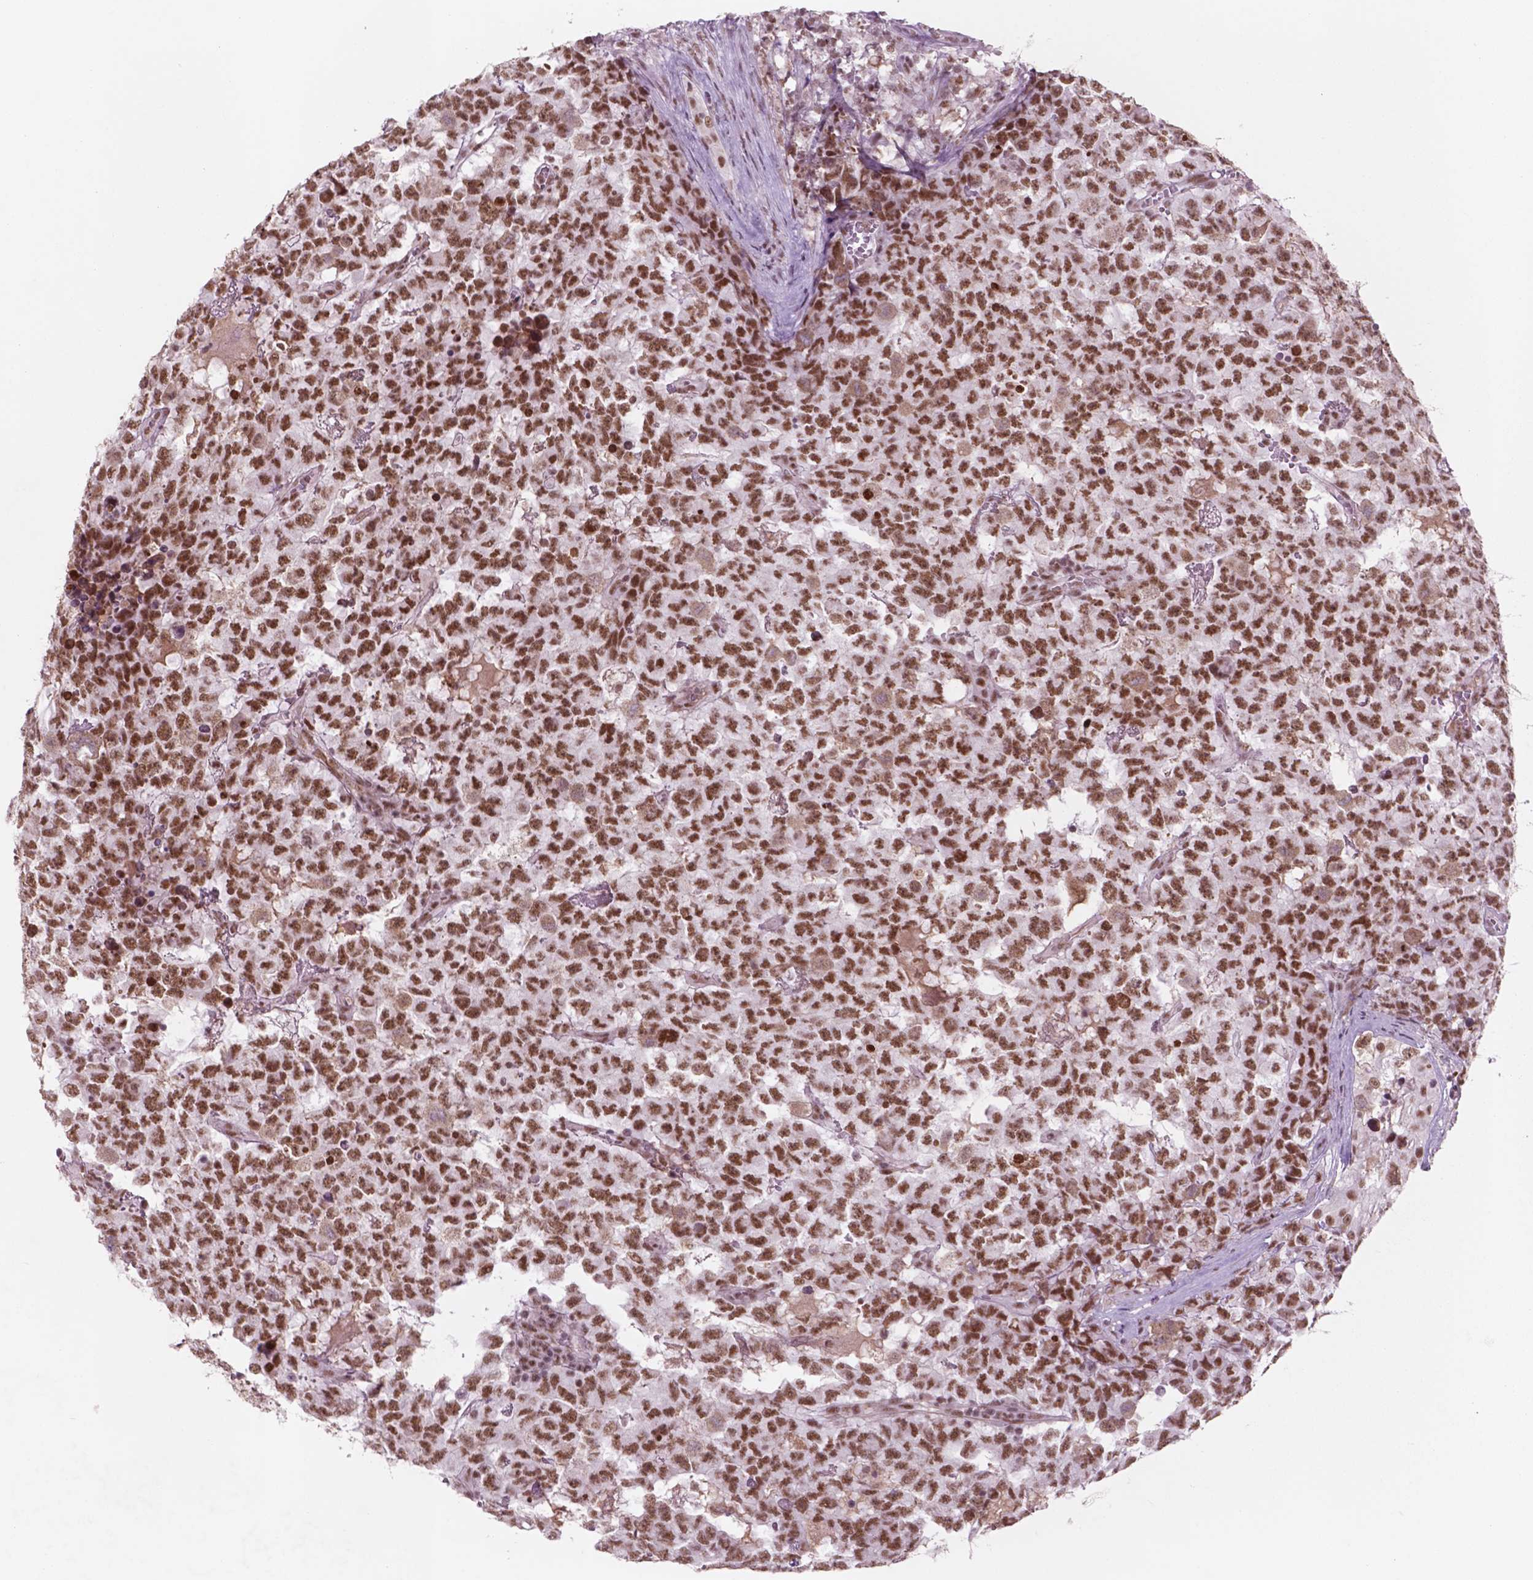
{"staining": {"intensity": "moderate", "quantity": ">75%", "location": "nuclear"}, "tissue": "testis cancer", "cell_type": "Tumor cells", "image_type": "cancer", "snomed": [{"axis": "morphology", "description": "Carcinoma, Embryonal, NOS"}, {"axis": "topography", "description": "Testis"}], "caption": "Embryonal carcinoma (testis) tissue shows moderate nuclear positivity in approximately >75% of tumor cells", "gene": "CTR9", "patient": {"sex": "male", "age": 23}}